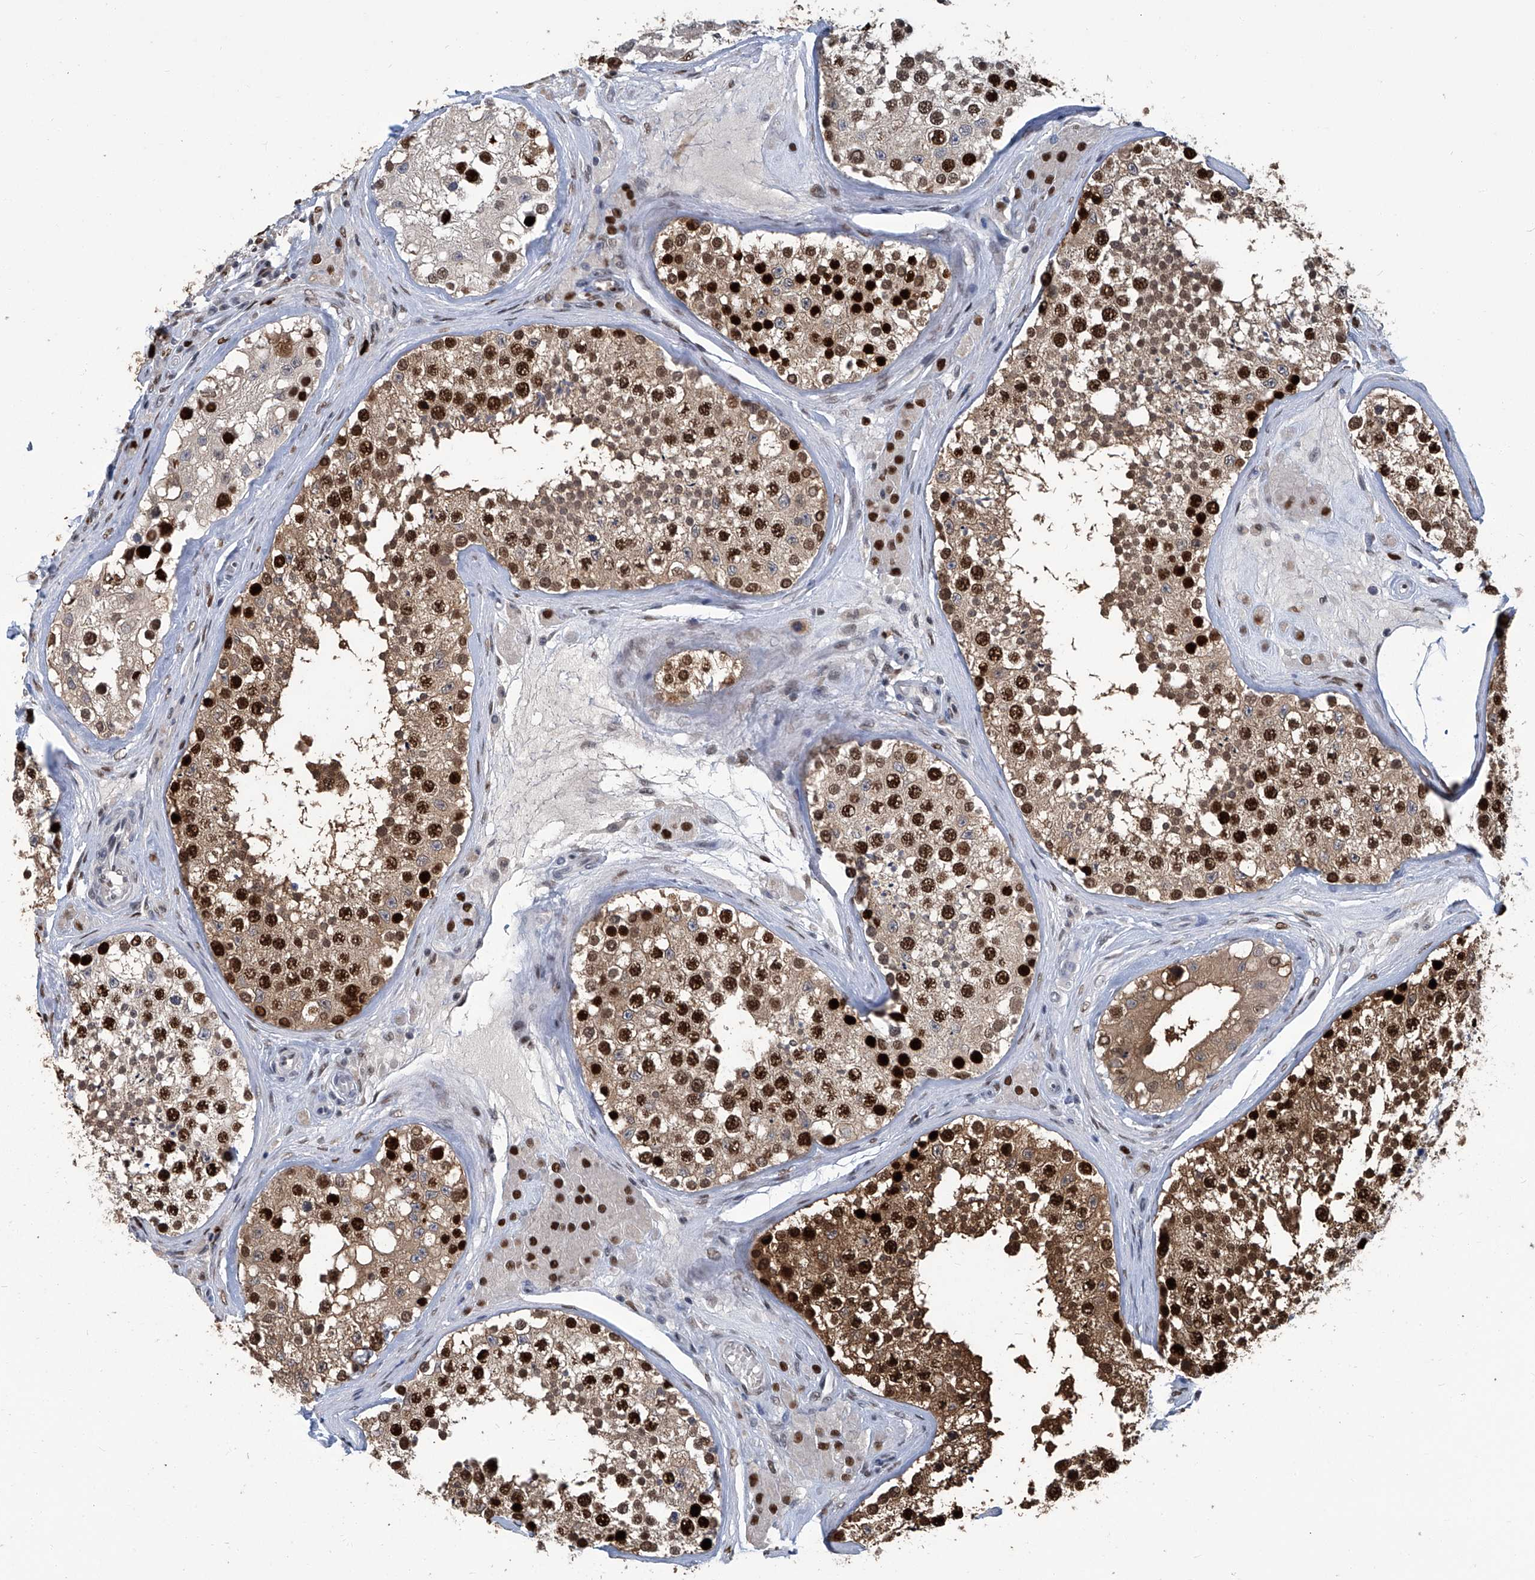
{"staining": {"intensity": "strong", "quantity": ">75%", "location": "cytoplasmic/membranous,nuclear"}, "tissue": "testis", "cell_type": "Cells in seminiferous ducts", "image_type": "normal", "snomed": [{"axis": "morphology", "description": "Normal tissue, NOS"}, {"axis": "topography", "description": "Testis"}], "caption": "Protein expression by immunohistochemistry demonstrates strong cytoplasmic/membranous,nuclear staining in approximately >75% of cells in seminiferous ducts in normal testis.", "gene": "PCNA", "patient": {"sex": "male", "age": 46}}